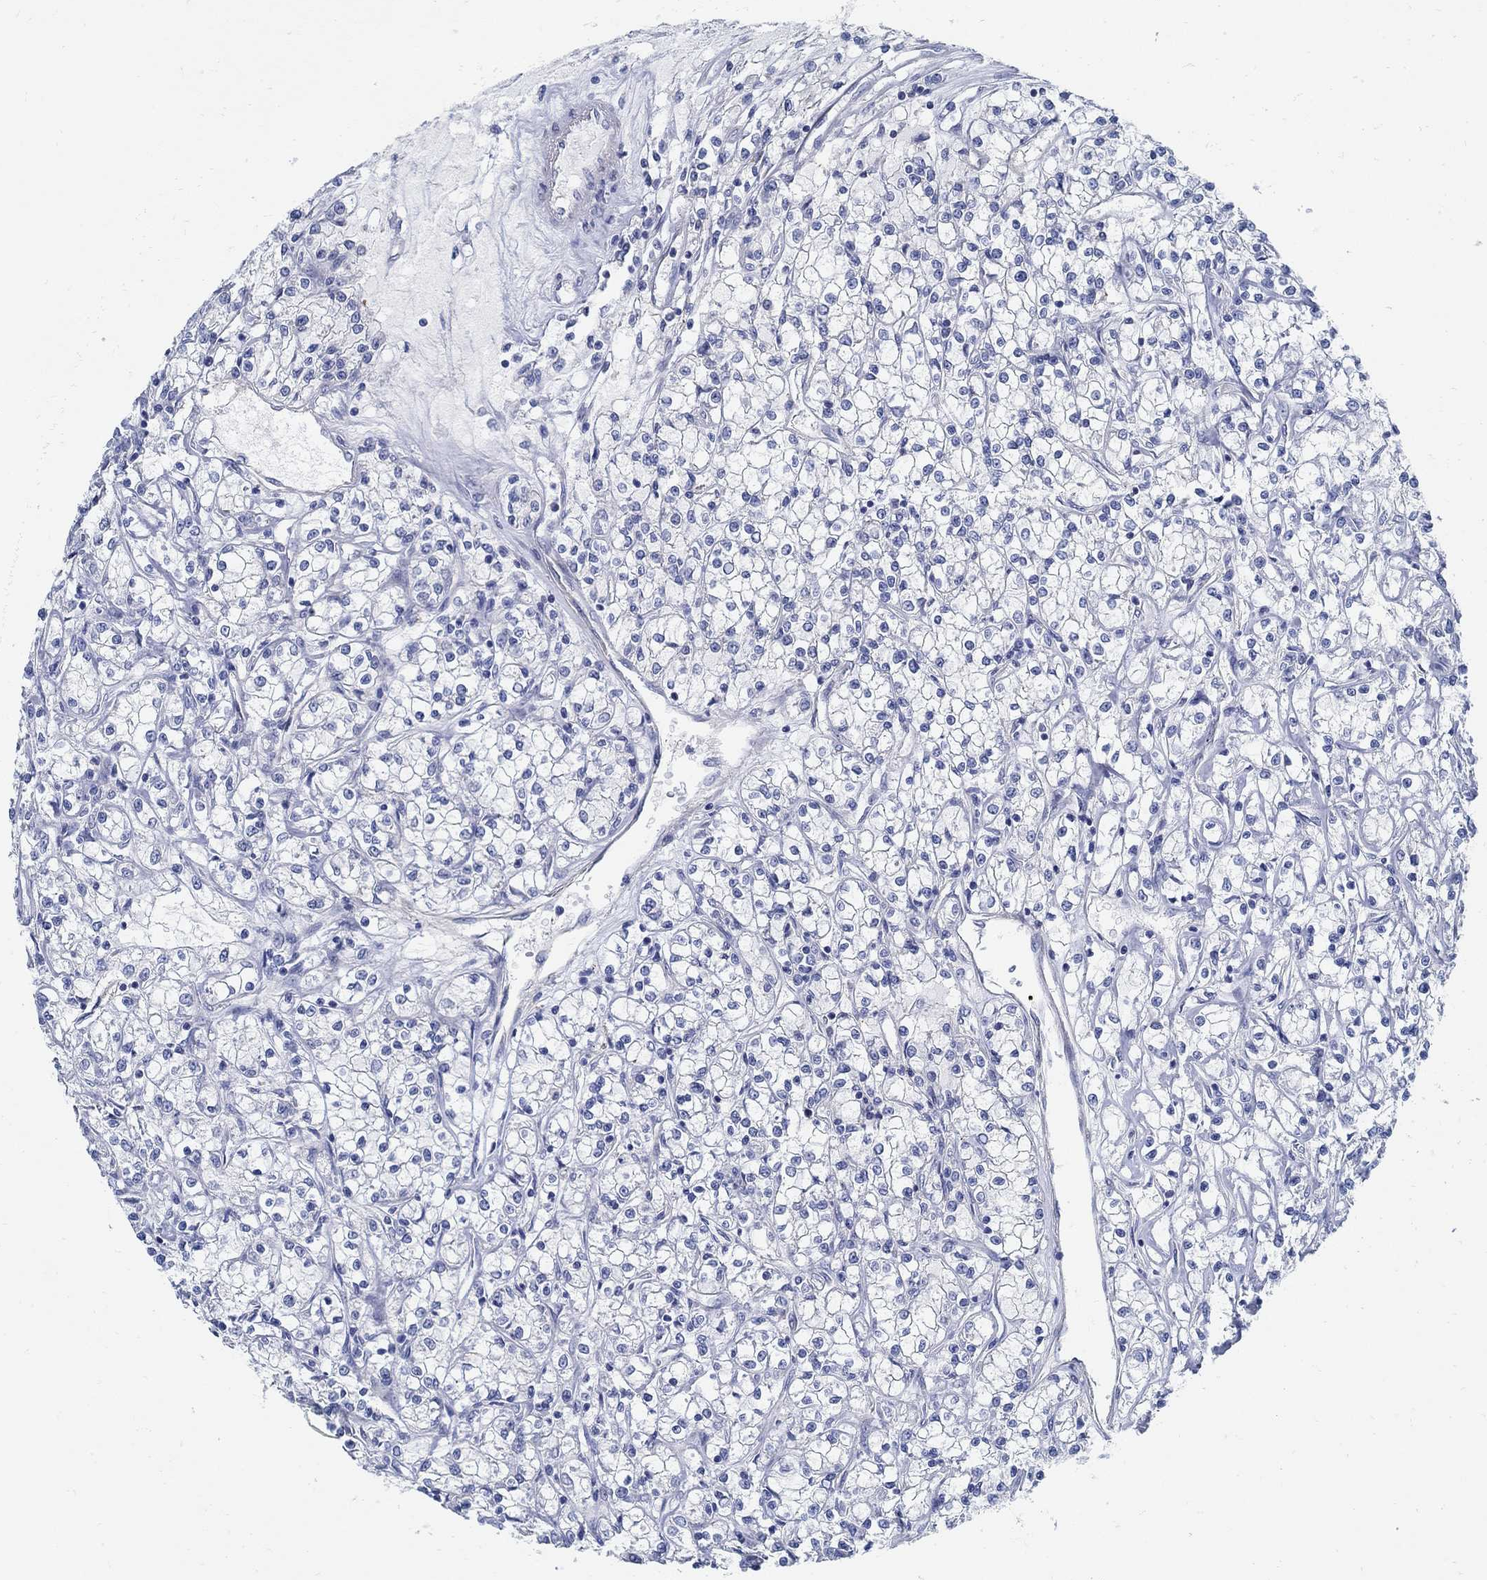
{"staining": {"intensity": "negative", "quantity": "none", "location": "none"}, "tissue": "renal cancer", "cell_type": "Tumor cells", "image_type": "cancer", "snomed": [{"axis": "morphology", "description": "Adenocarcinoma, NOS"}, {"axis": "topography", "description": "Kidney"}], "caption": "DAB (3,3'-diaminobenzidine) immunohistochemical staining of renal cancer shows no significant positivity in tumor cells.", "gene": "C15orf39", "patient": {"sex": "female", "age": 59}}